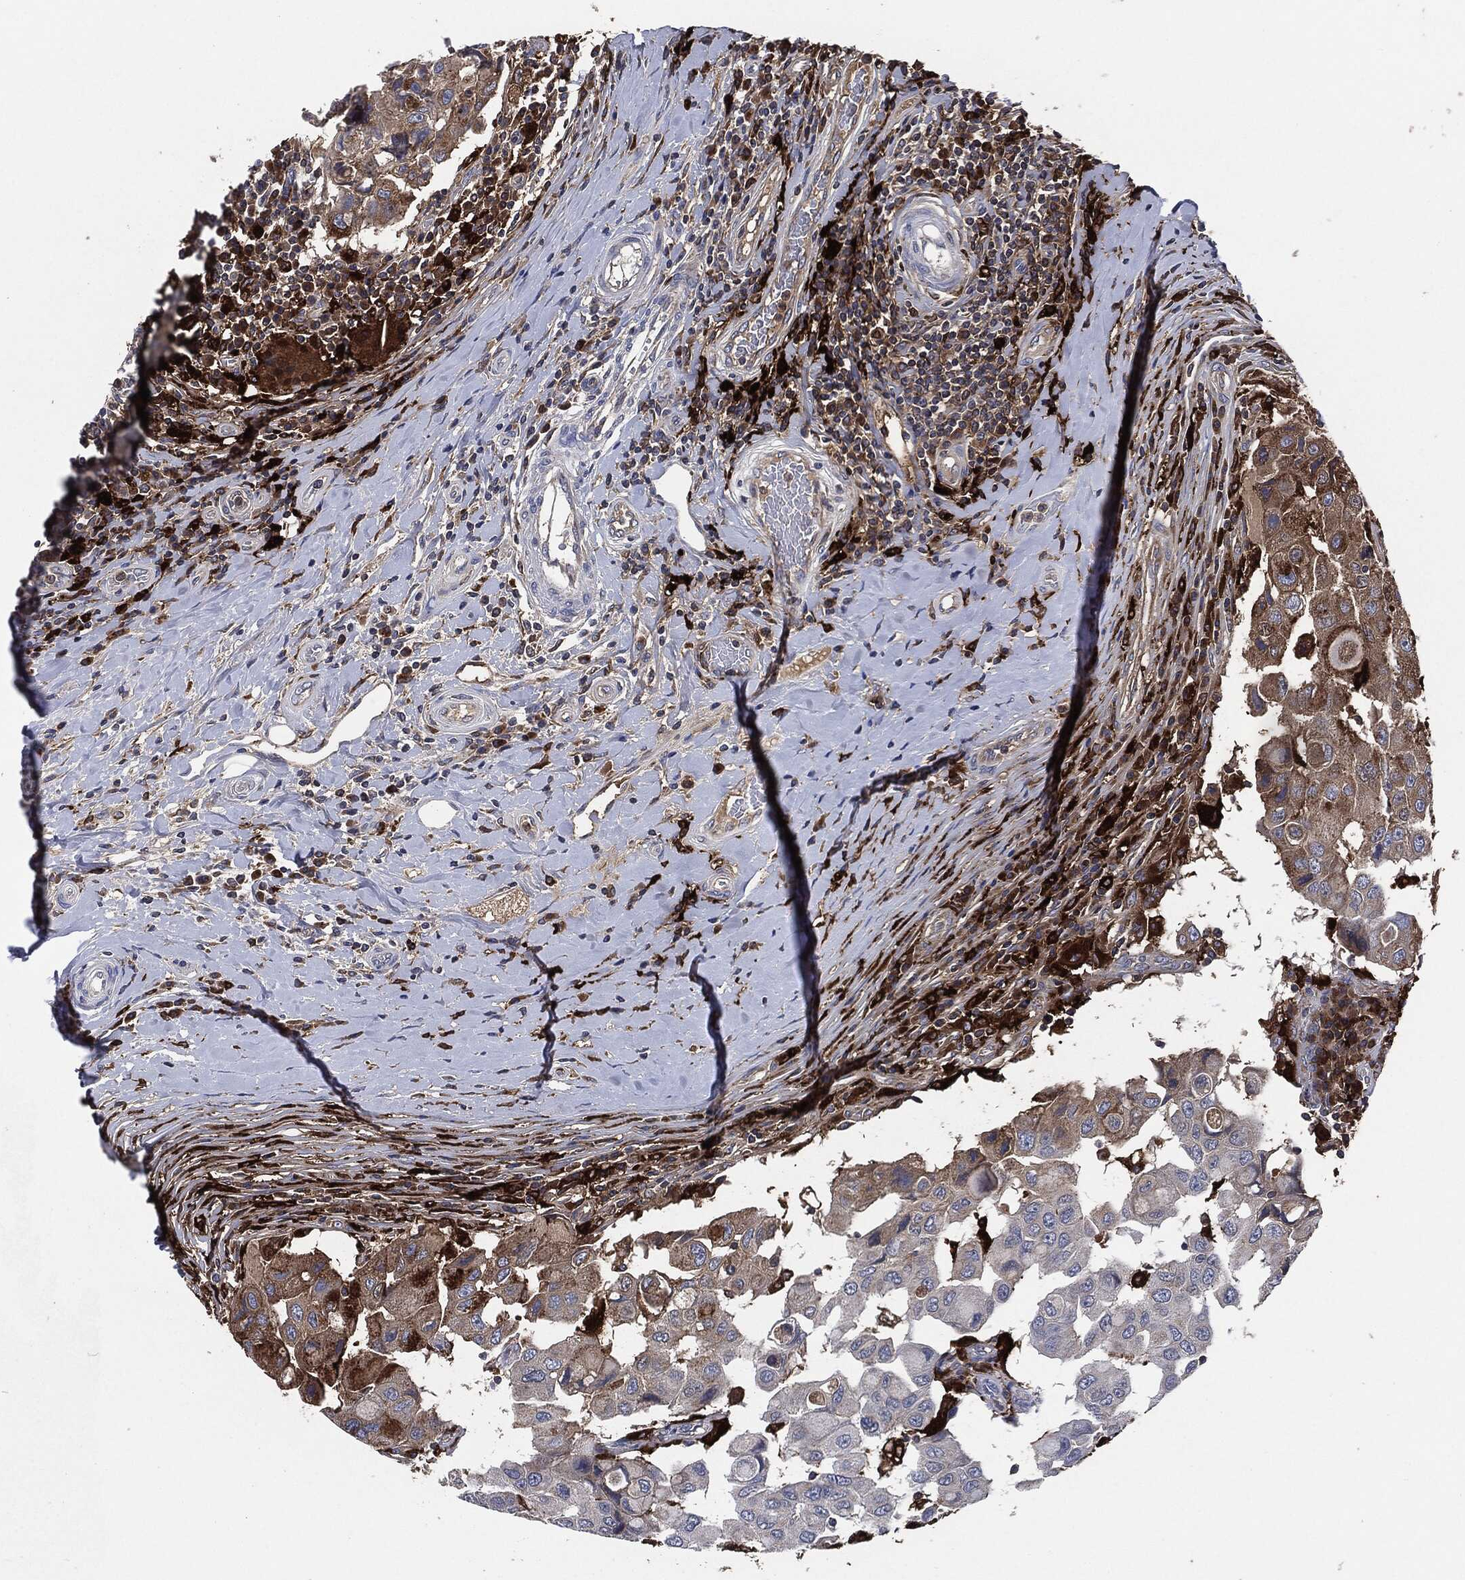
{"staining": {"intensity": "moderate", "quantity": "<25%", "location": "cytoplasmic/membranous"}, "tissue": "breast cancer", "cell_type": "Tumor cells", "image_type": "cancer", "snomed": [{"axis": "morphology", "description": "Duct carcinoma"}, {"axis": "topography", "description": "Breast"}], "caption": "Intraductal carcinoma (breast) stained with immunohistochemistry (IHC) shows moderate cytoplasmic/membranous staining in approximately <25% of tumor cells.", "gene": "TMEM11", "patient": {"sex": "female", "age": 27}}